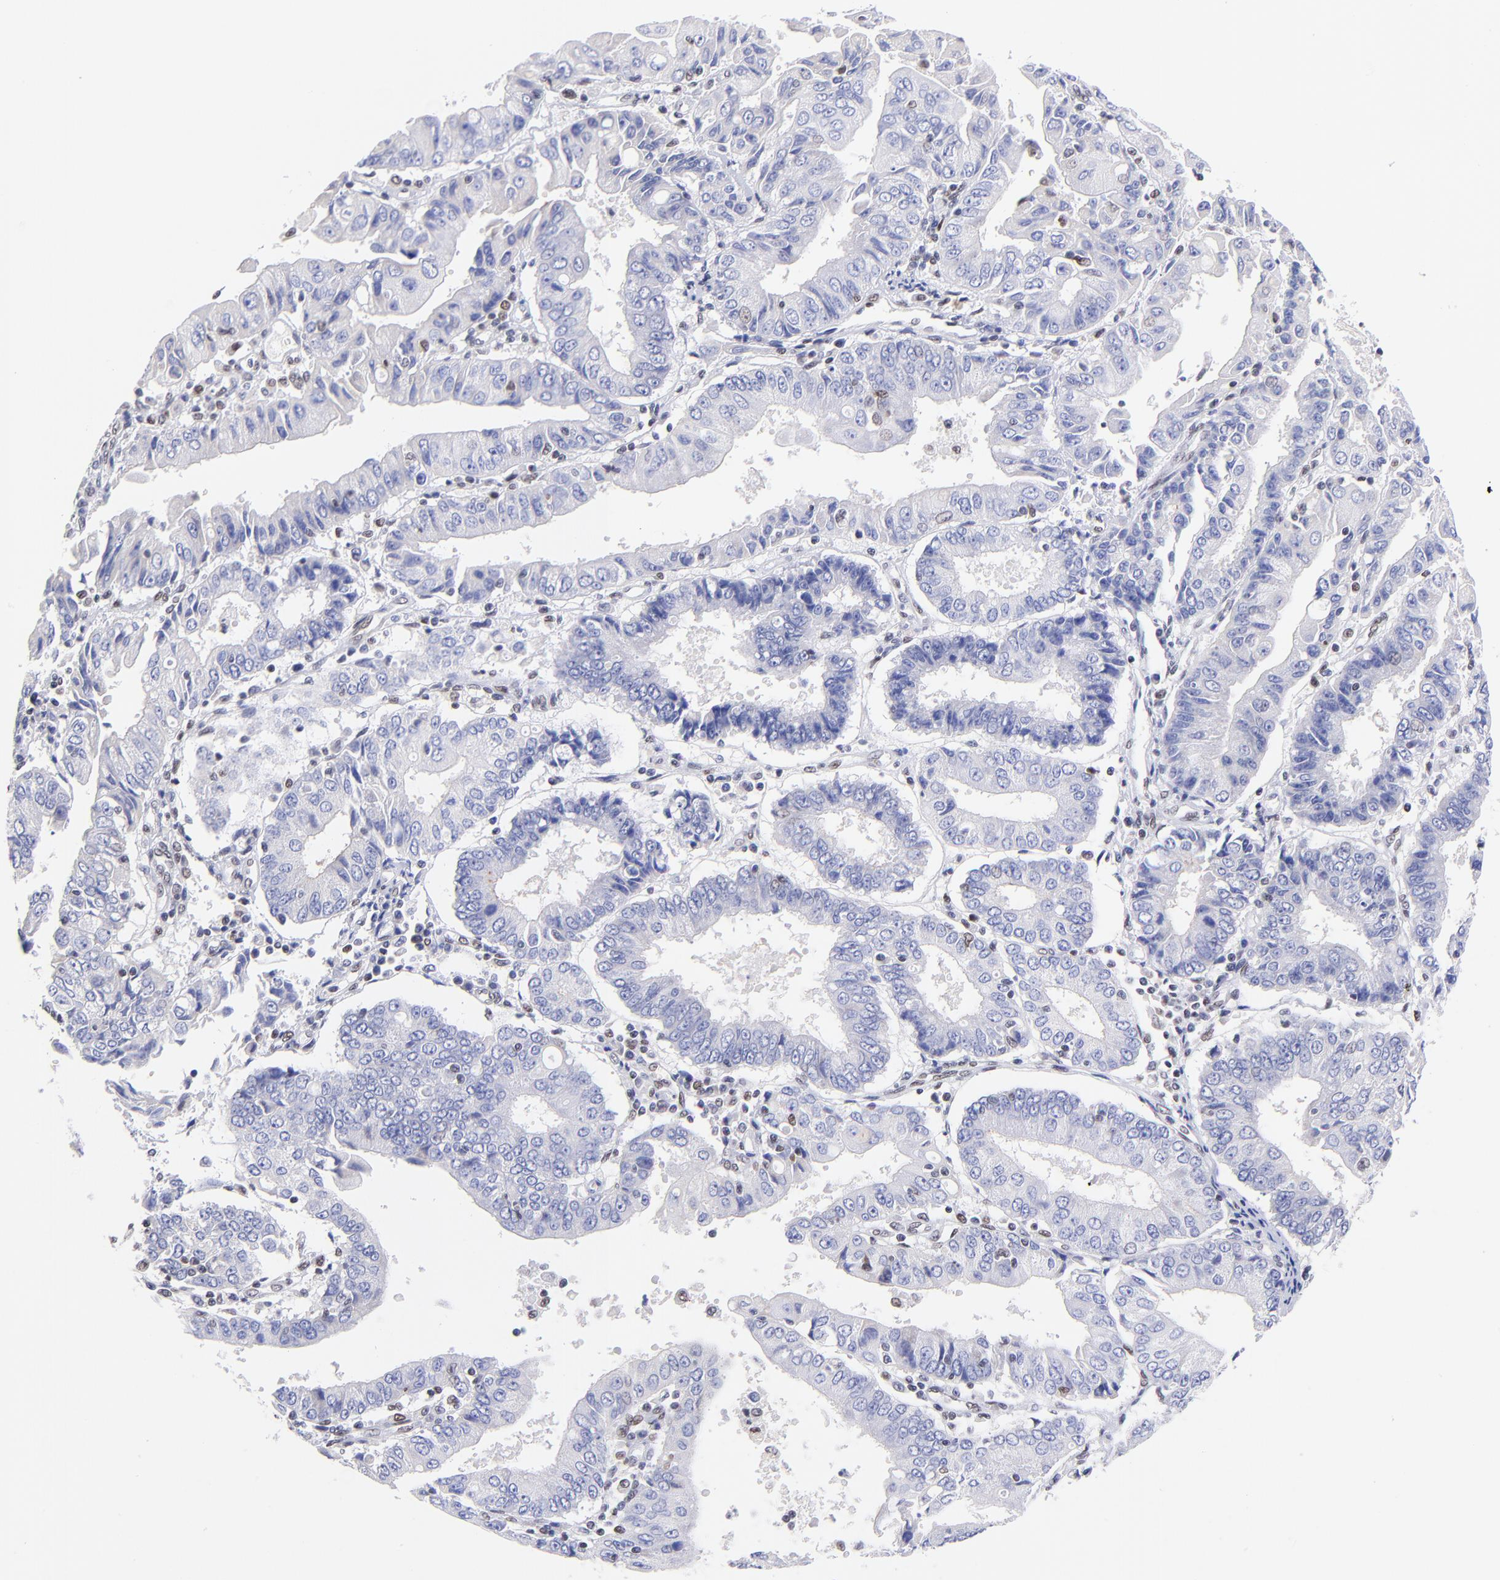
{"staining": {"intensity": "weak", "quantity": "25%-75%", "location": "nuclear"}, "tissue": "endometrial cancer", "cell_type": "Tumor cells", "image_type": "cancer", "snomed": [{"axis": "morphology", "description": "Adenocarcinoma, NOS"}, {"axis": "topography", "description": "Endometrium"}], "caption": "Immunohistochemical staining of adenocarcinoma (endometrial) exhibits low levels of weak nuclear staining in approximately 25%-75% of tumor cells. (Brightfield microscopy of DAB IHC at high magnification).", "gene": "MIDEAS", "patient": {"sex": "female", "age": 75}}